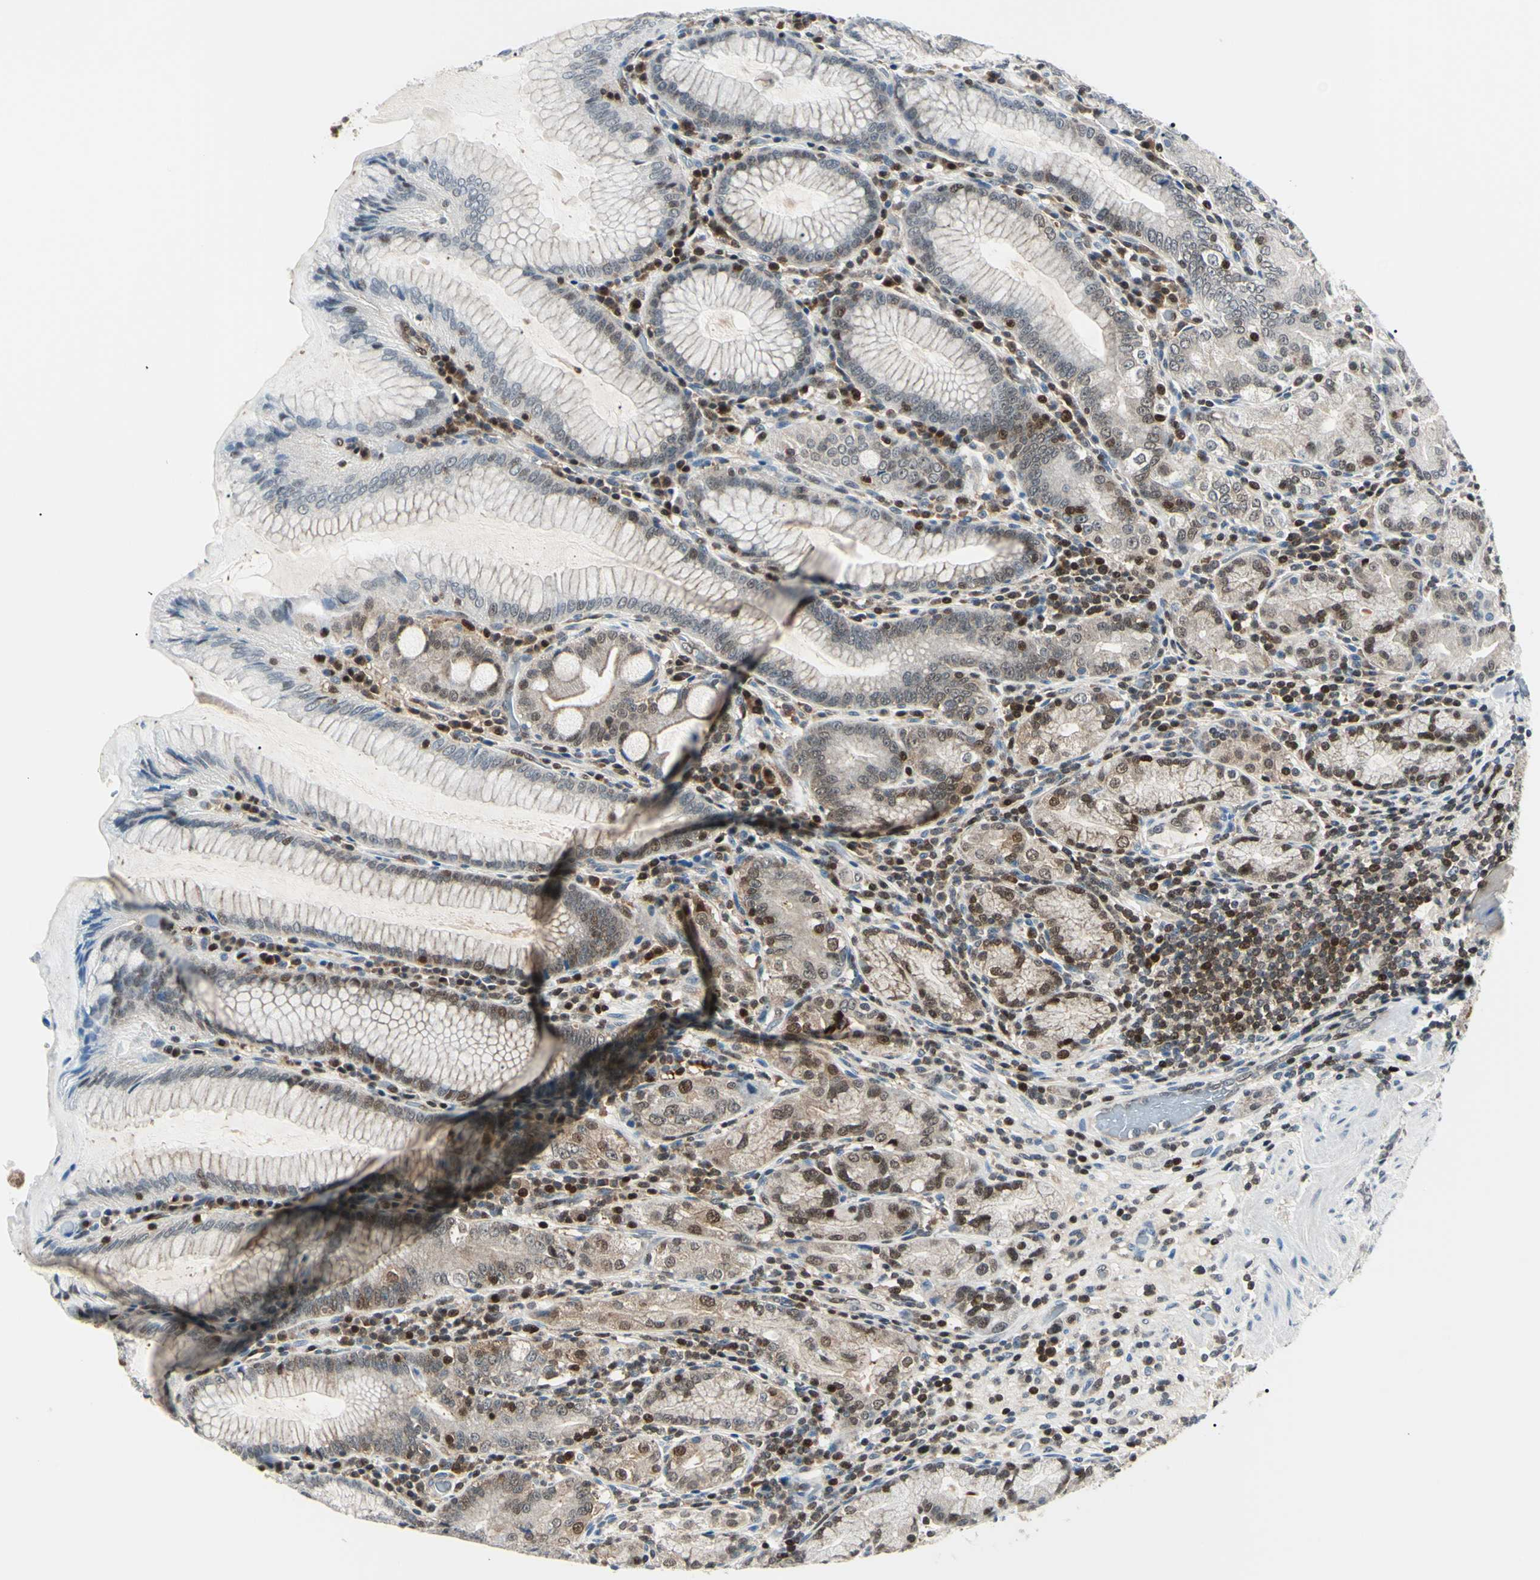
{"staining": {"intensity": "moderate", "quantity": "25%-75%", "location": "cytoplasmic/membranous,nuclear"}, "tissue": "stomach", "cell_type": "Glandular cells", "image_type": "normal", "snomed": [{"axis": "morphology", "description": "Normal tissue, NOS"}, {"axis": "topography", "description": "Stomach, lower"}], "caption": "Glandular cells display medium levels of moderate cytoplasmic/membranous,nuclear staining in about 25%-75% of cells in benign stomach.", "gene": "PGK1", "patient": {"sex": "female", "age": 76}}